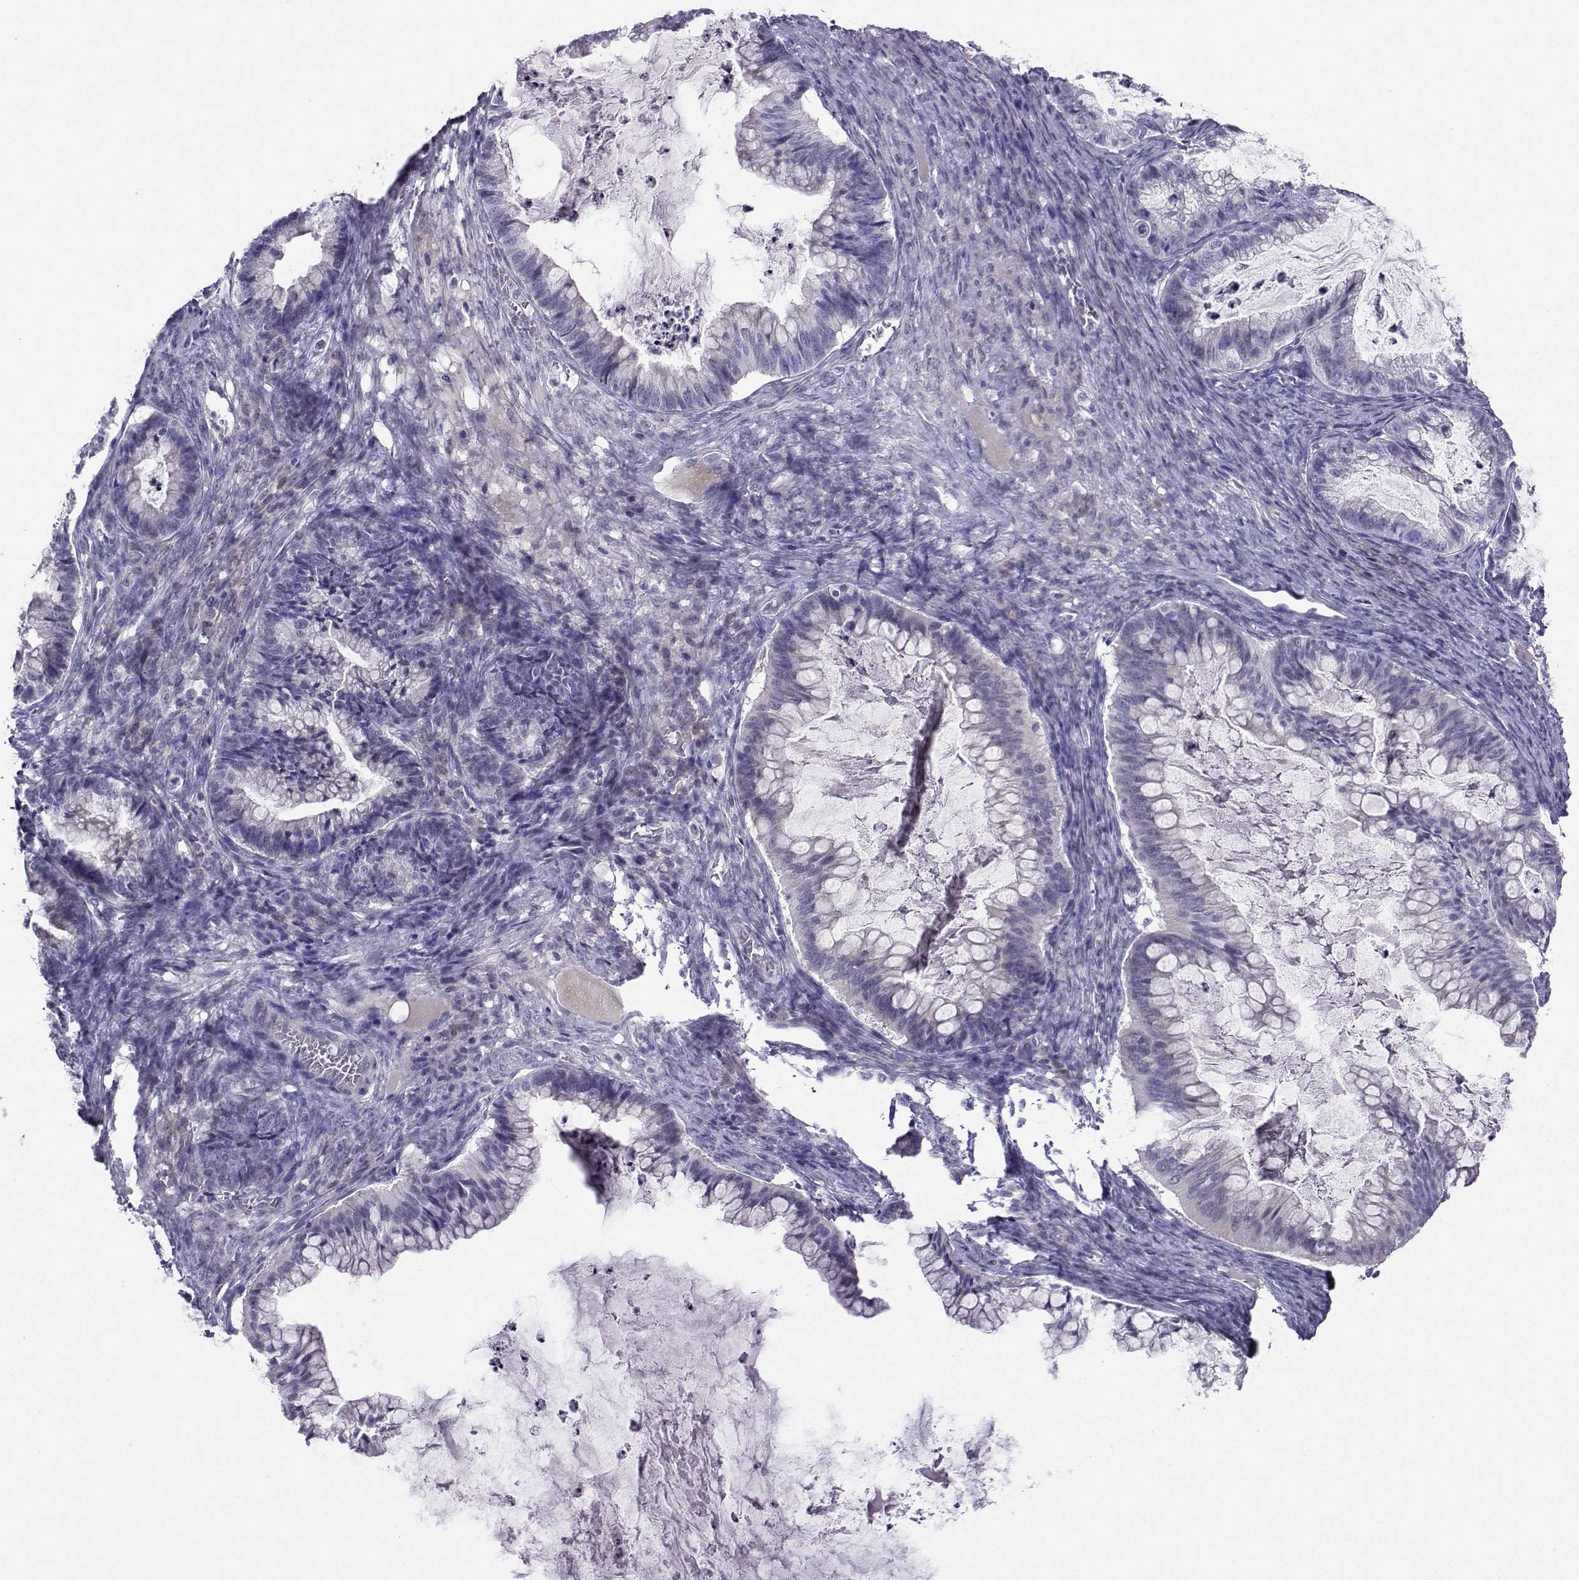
{"staining": {"intensity": "negative", "quantity": "none", "location": "none"}, "tissue": "ovarian cancer", "cell_type": "Tumor cells", "image_type": "cancer", "snomed": [{"axis": "morphology", "description": "Cystadenocarcinoma, mucinous, NOS"}, {"axis": "topography", "description": "Ovary"}], "caption": "Tumor cells are negative for protein expression in human ovarian cancer (mucinous cystadenocarcinoma).", "gene": "FBXO24", "patient": {"sex": "female", "age": 57}}